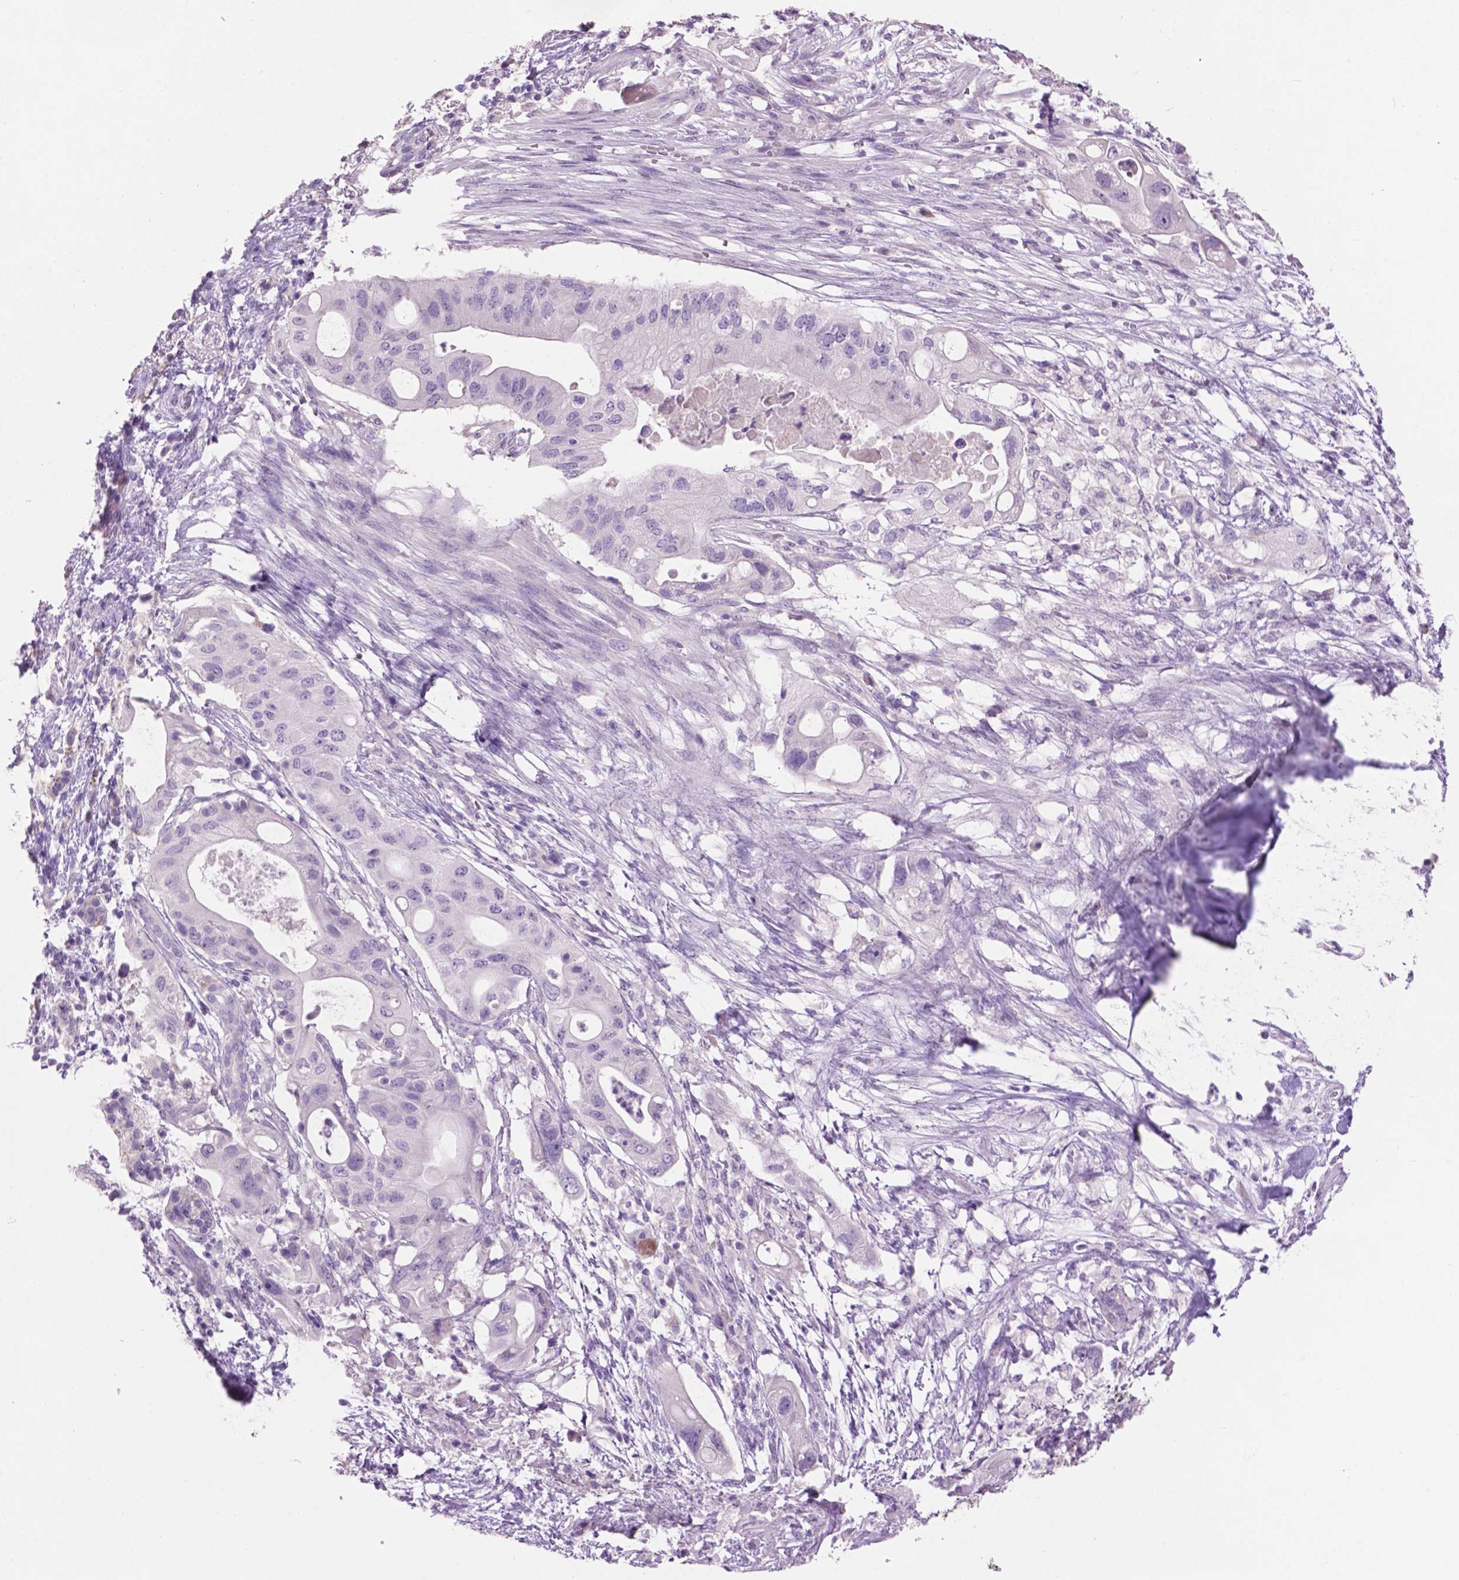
{"staining": {"intensity": "negative", "quantity": "none", "location": "none"}, "tissue": "pancreatic cancer", "cell_type": "Tumor cells", "image_type": "cancer", "snomed": [{"axis": "morphology", "description": "Adenocarcinoma, NOS"}, {"axis": "topography", "description": "Pancreas"}], "caption": "High magnification brightfield microscopy of pancreatic adenocarcinoma stained with DAB (brown) and counterstained with hematoxylin (blue): tumor cells show no significant staining.", "gene": "CRYBA4", "patient": {"sex": "female", "age": 72}}